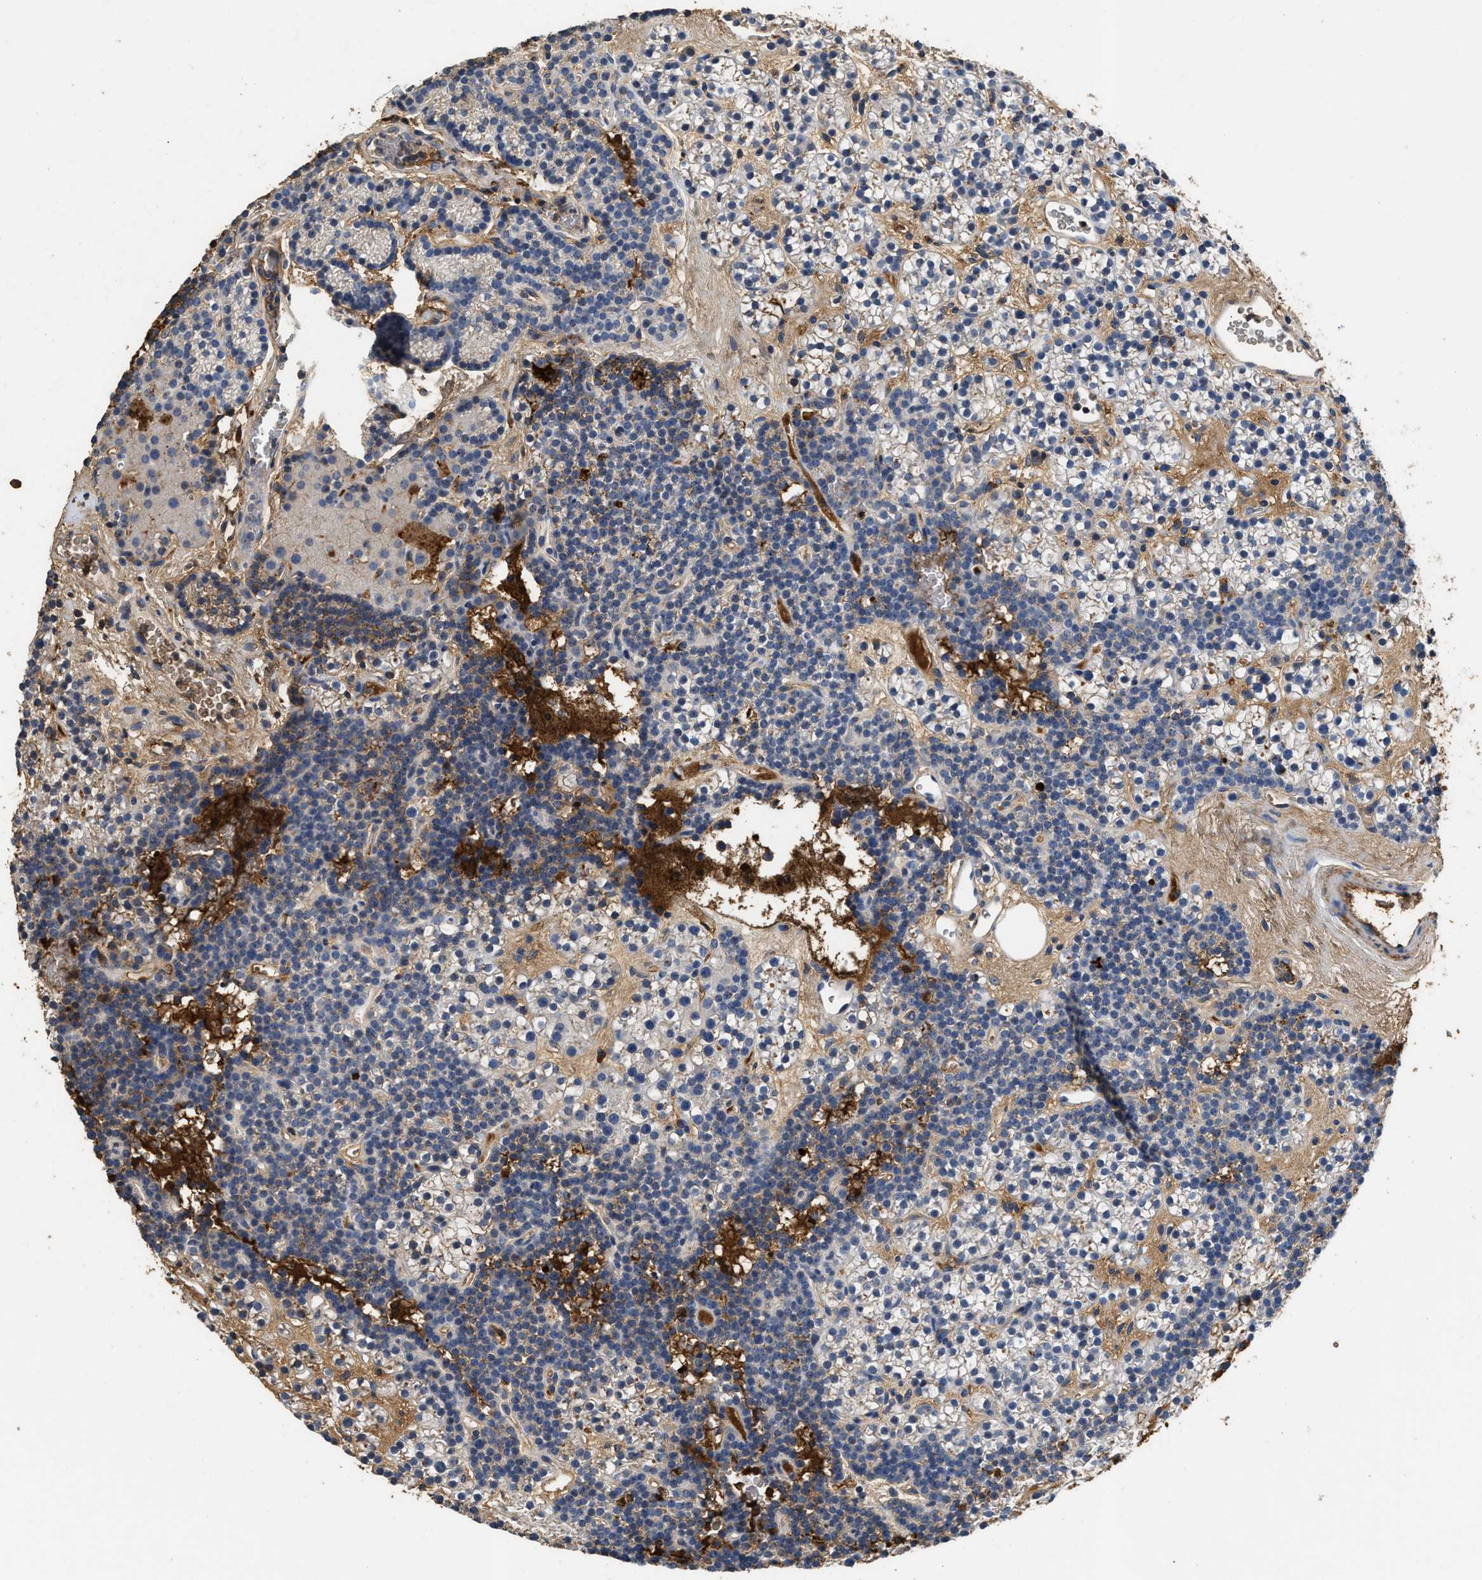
{"staining": {"intensity": "negative", "quantity": "none", "location": "none"}, "tissue": "parathyroid gland", "cell_type": "Glandular cells", "image_type": "normal", "snomed": [{"axis": "morphology", "description": "Normal tissue, NOS"}, {"axis": "morphology", "description": "Adenoma, NOS"}, {"axis": "topography", "description": "Parathyroid gland"}], "caption": "Immunohistochemistry photomicrograph of unremarkable parathyroid gland: parathyroid gland stained with DAB (3,3'-diaminobenzidine) demonstrates no significant protein expression in glandular cells.", "gene": "C3", "patient": {"sex": "female", "age": 54}}